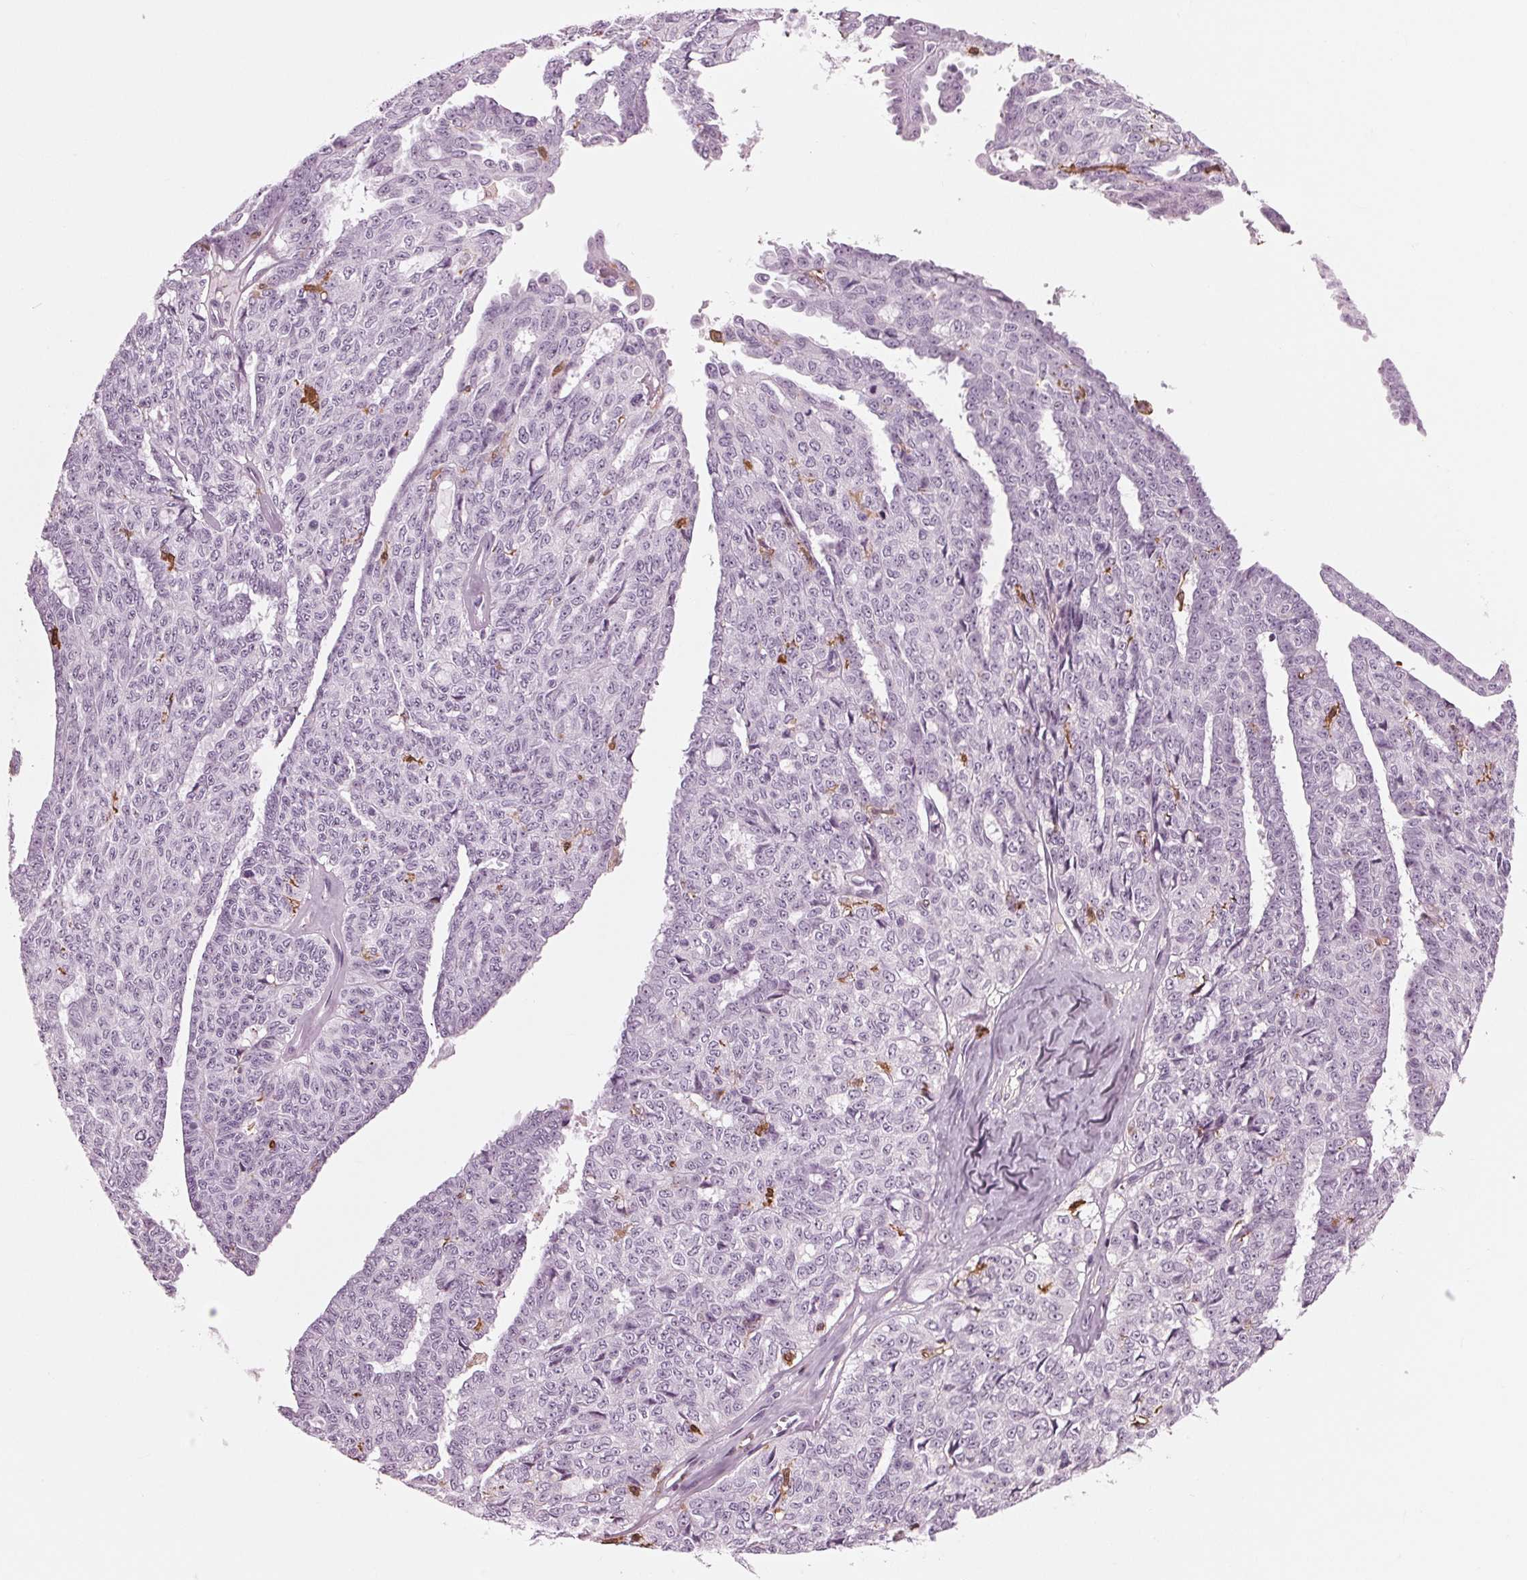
{"staining": {"intensity": "negative", "quantity": "none", "location": "none"}, "tissue": "ovarian cancer", "cell_type": "Tumor cells", "image_type": "cancer", "snomed": [{"axis": "morphology", "description": "Cystadenocarcinoma, serous, NOS"}, {"axis": "topography", "description": "Ovary"}], "caption": "Histopathology image shows no significant protein positivity in tumor cells of ovarian cancer.", "gene": "BTLA", "patient": {"sex": "female", "age": 71}}